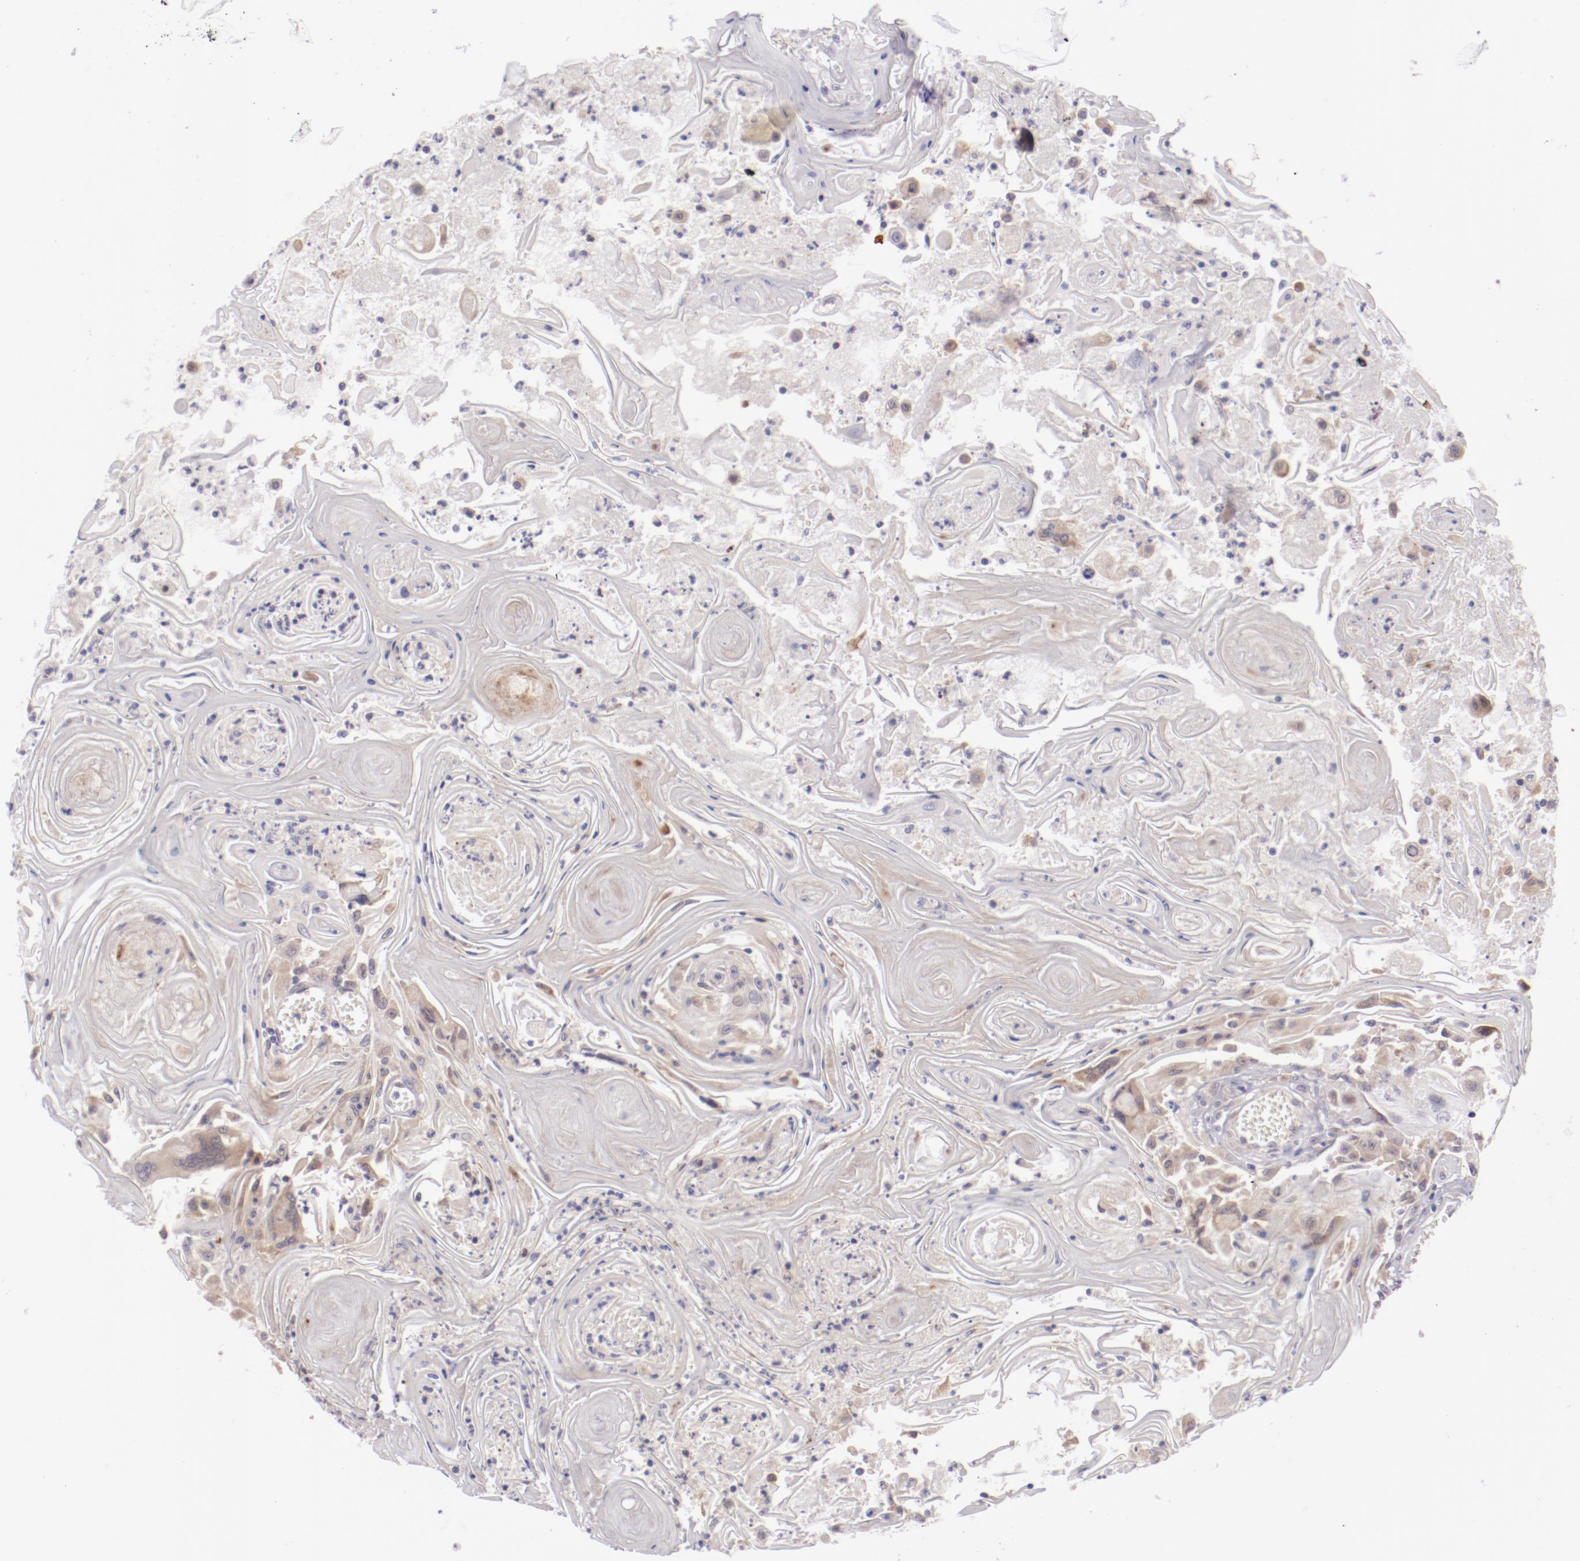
{"staining": {"intensity": "negative", "quantity": "none", "location": "none"}, "tissue": "head and neck cancer", "cell_type": "Tumor cells", "image_type": "cancer", "snomed": [{"axis": "morphology", "description": "Squamous cell carcinoma, NOS"}, {"axis": "topography", "description": "Oral tissue"}, {"axis": "topography", "description": "Head-Neck"}], "caption": "Tumor cells show no significant protein positivity in head and neck cancer.", "gene": "TRAF3", "patient": {"sex": "female", "age": 76}}